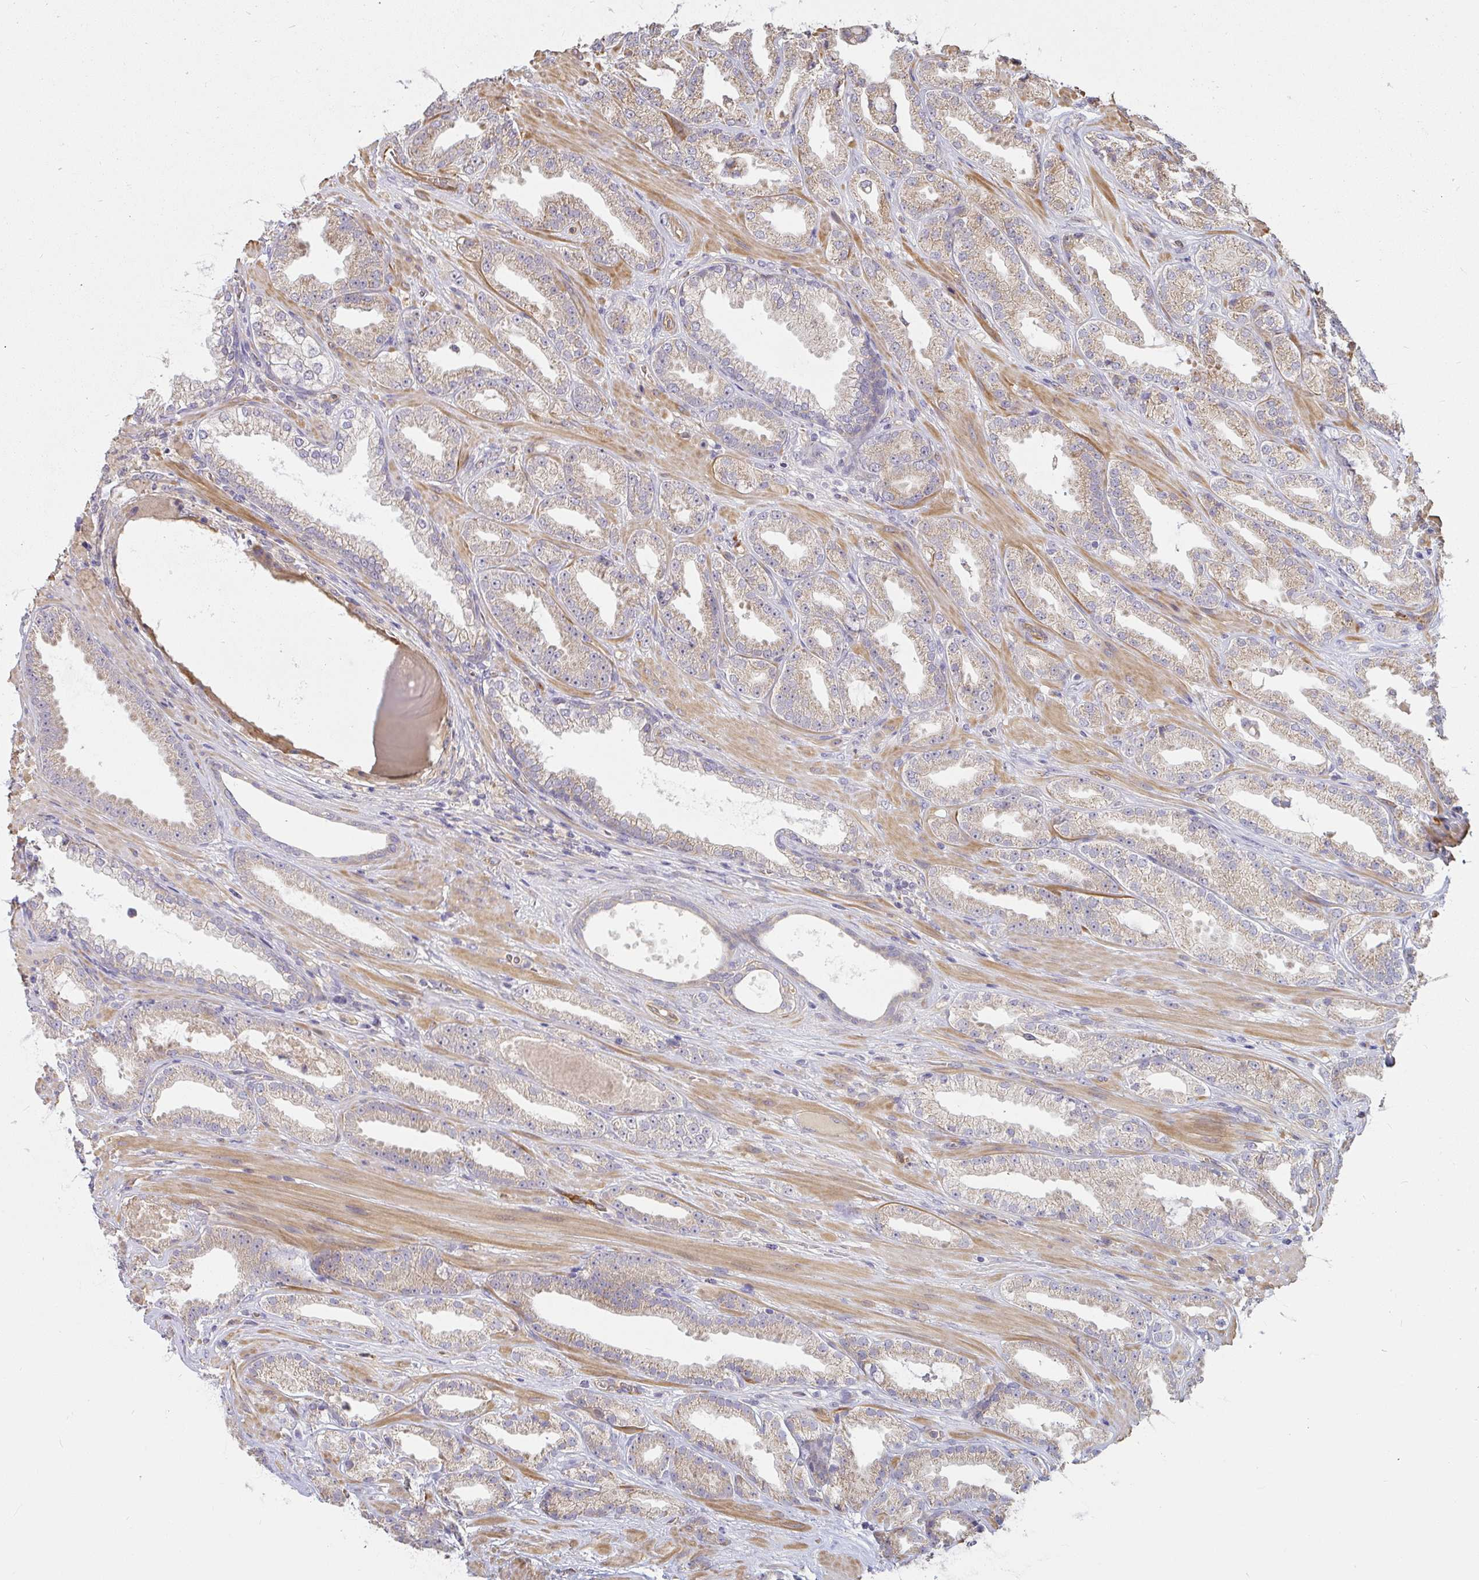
{"staining": {"intensity": "weak", "quantity": ">75%", "location": "cytoplasmic/membranous"}, "tissue": "prostate cancer", "cell_type": "Tumor cells", "image_type": "cancer", "snomed": [{"axis": "morphology", "description": "Adenocarcinoma, Low grade"}, {"axis": "topography", "description": "Prostate"}], "caption": "Protein staining exhibits weak cytoplasmic/membranous staining in approximately >75% of tumor cells in adenocarcinoma (low-grade) (prostate).", "gene": "B4GALT6", "patient": {"sex": "male", "age": 61}}